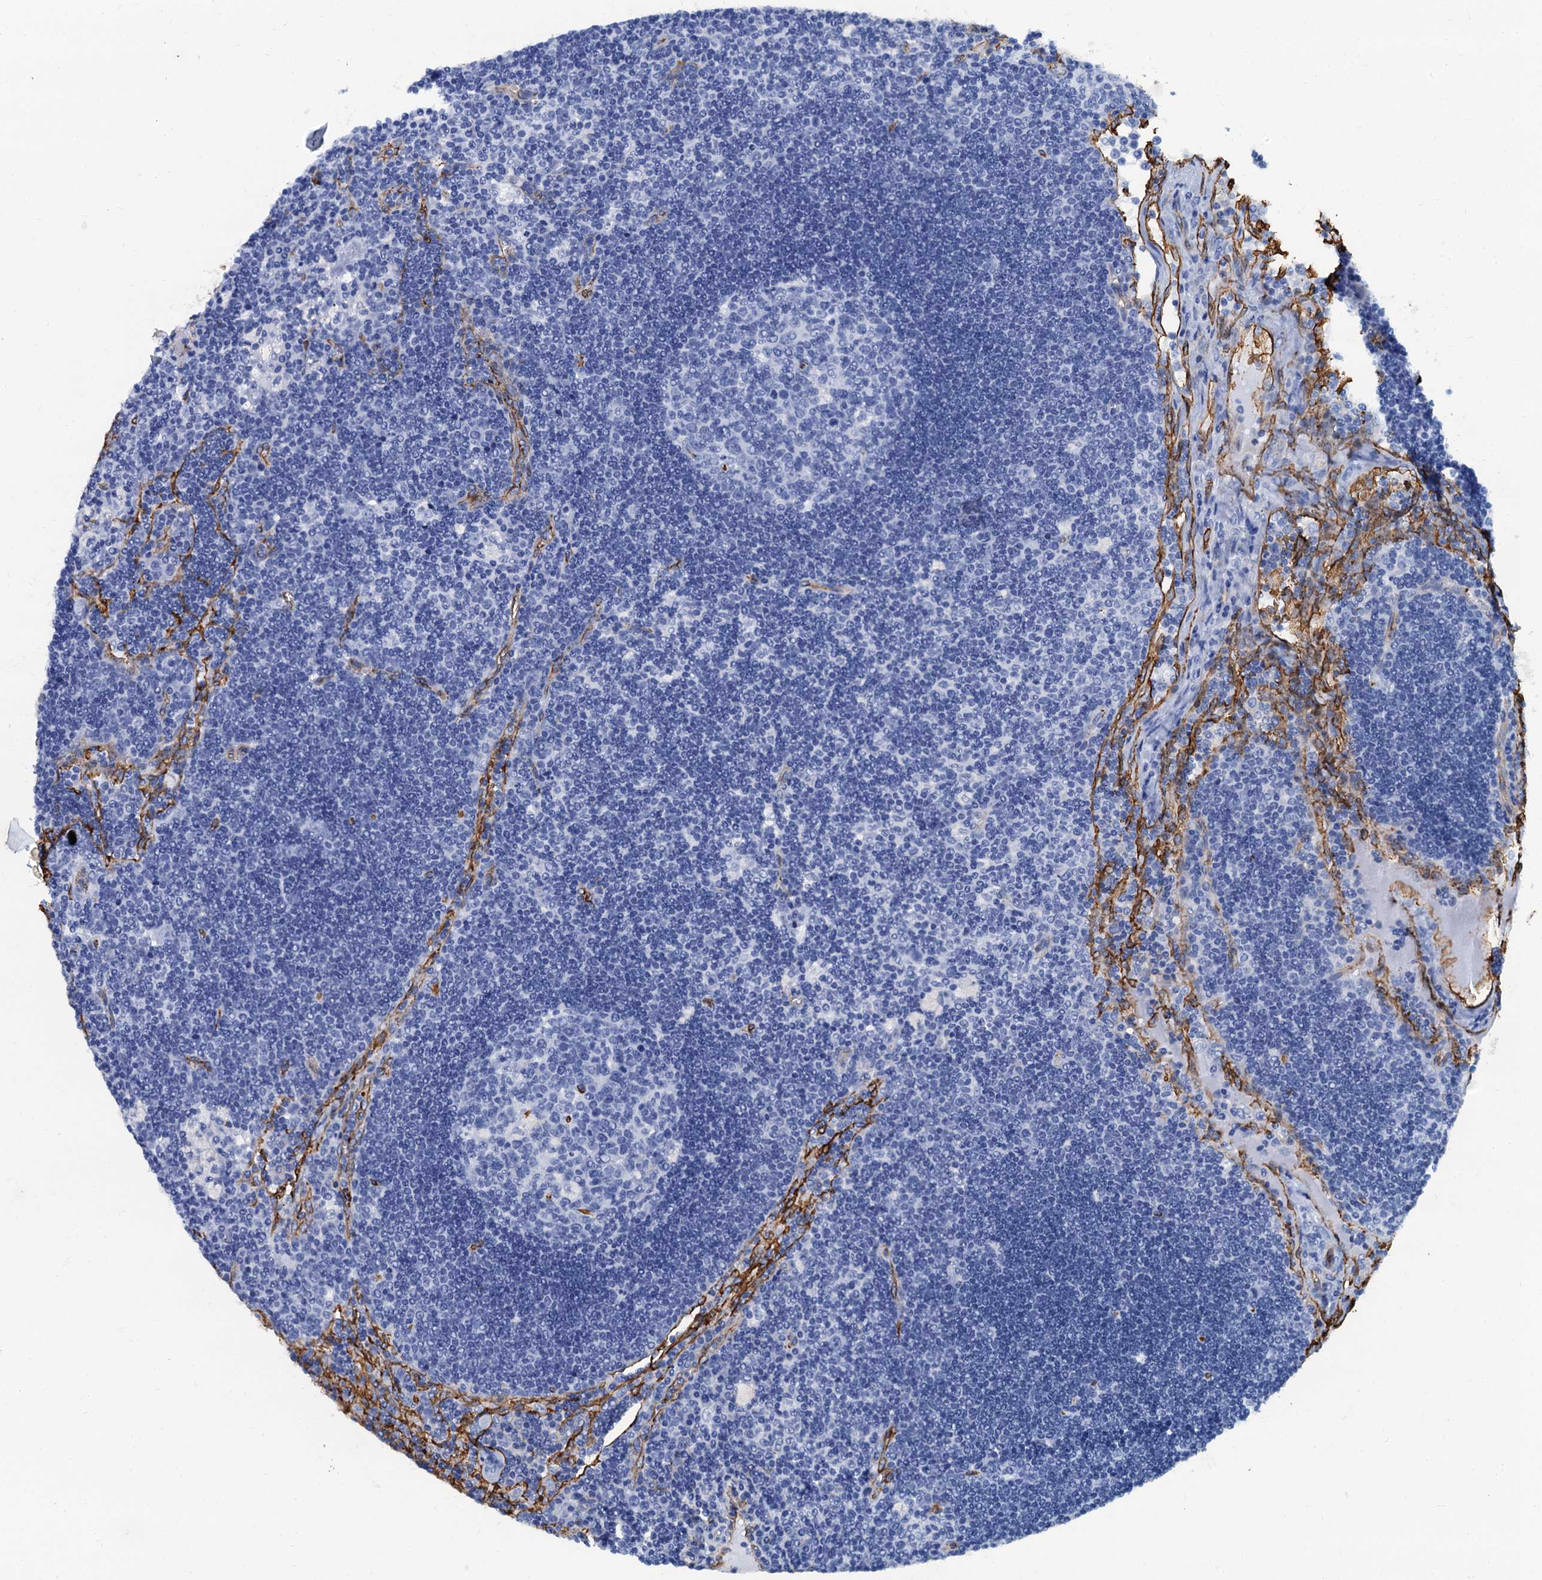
{"staining": {"intensity": "negative", "quantity": "none", "location": "none"}, "tissue": "lymph node", "cell_type": "Germinal center cells", "image_type": "normal", "snomed": [{"axis": "morphology", "description": "Normal tissue, NOS"}, {"axis": "topography", "description": "Lymph node"}], "caption": "A high-resolution micrograph shows immunohistochemistry staining of benign lymph node, which exhibits no significant staining in germinal center cells.", "gene": "CAVIN2", "patient": {"sex": "male", "age": 58}}